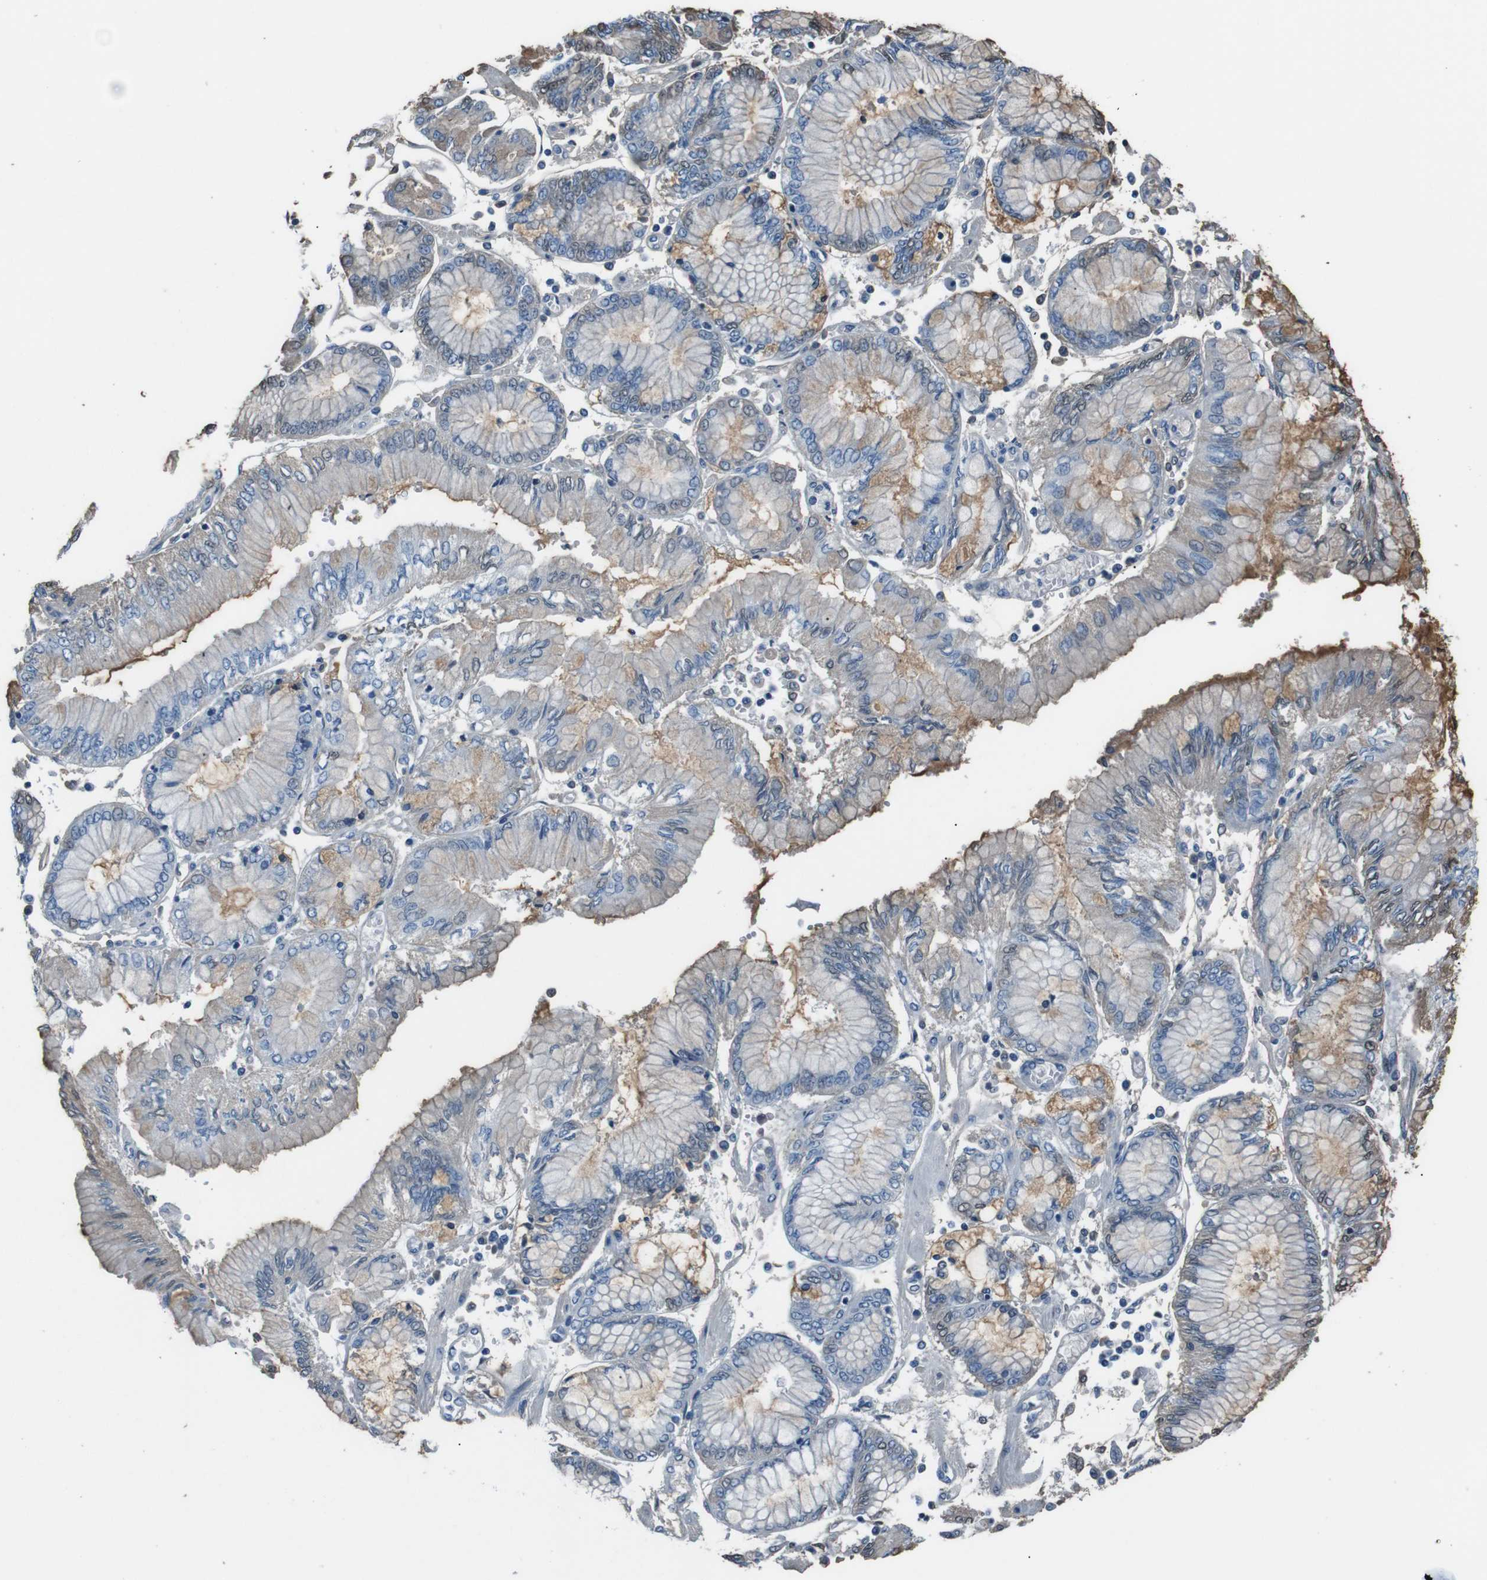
{"staining": {"intensity": "weak", "quantity": "<25%", "location": "nuclear"}, "tissue": "stomach cancer", "cell_type": "Tumor cells", "image_type": "cancer", "snomed": [{"axis": "morphology", "description": "Adenocarcinoma, NOS"}, {"axis": "topography", "description": "Stomach"}], "caption": "A histopathology image of human stomach cancer is negative for staining in tumor cells. (DAB (3,3'-diaminobenzidine) IHC, high magnification).", "gene": "LEP", "patient": {"sex": "male", "age": 76}}